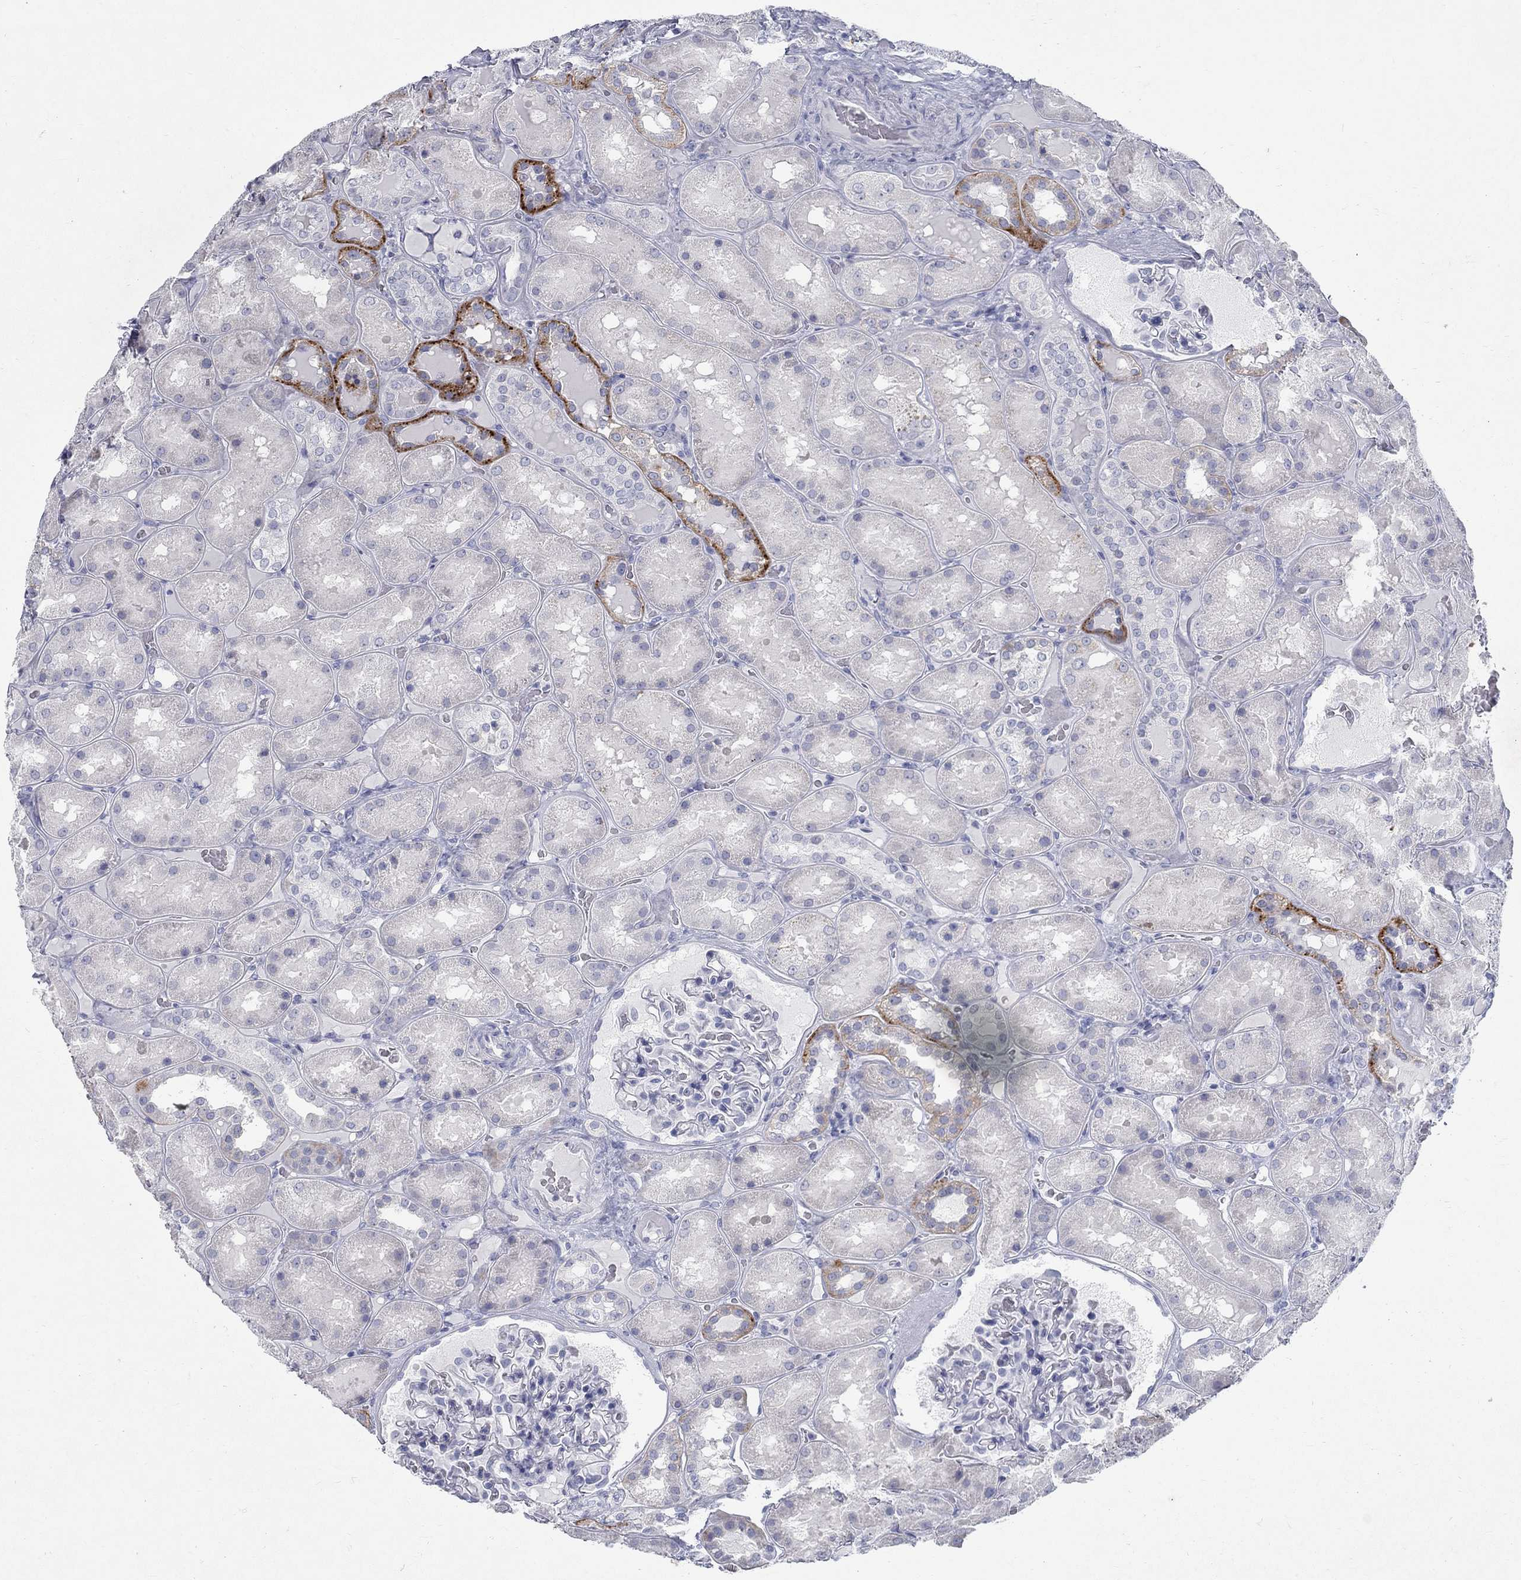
{"staining": {"intensity": "negative", "quantity": "none", "location": "none"}, "tissue": "kidney", "cell_type": "Cells in glomeruli", "image_type": "normal", "snomed": [{"axis": "morphology", "description": "Normal tissue, NOS"}, {"axis": "topography", "description": "Kidney"}], "caption": "DAB immunohistochemical staining of benign kidney displays no significant staining in cells in glomeruli.", "gene": "RFTN2", "patient": {"sex": "male", "age": 73}}